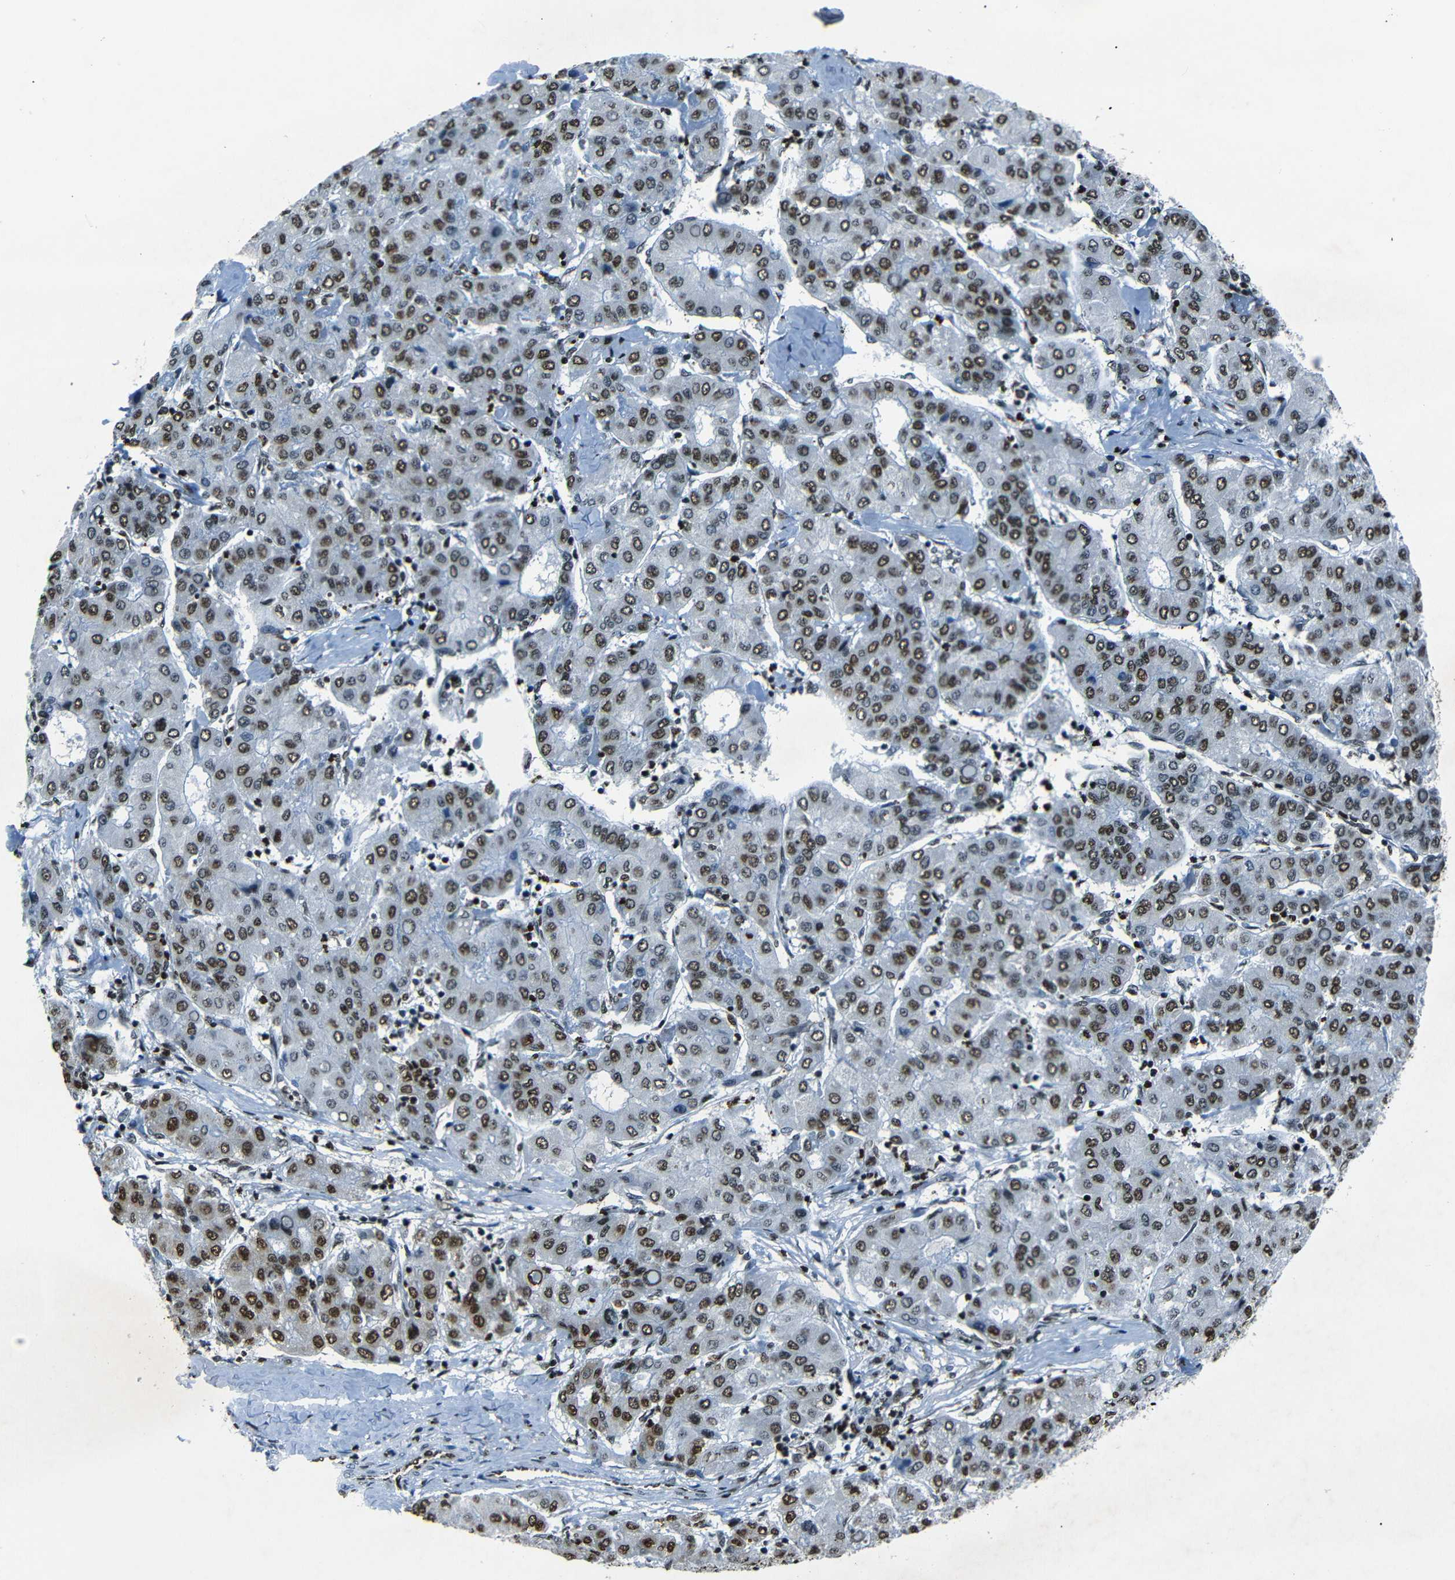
{"staining": {"intensity": "moderate", "quantity": ">75%", "location": "nuclear"}, "tissue": "liver cancer", "cell_type": "Tumor cells", "image_type": "cancer", "snomed": [{"axis": "morphology", "description": "Carcinoma, Hepatocellular, NOS"}, {"axis": "topography", "description": "Liver"}], "caption": "This is a histology image of IHC staining of liver hepatocellular carcinoma, which shows moderate expression in the nuclear of tumor cells.", "gene": "HMGN1", "patient": {"sex": "male", "age": 65}}